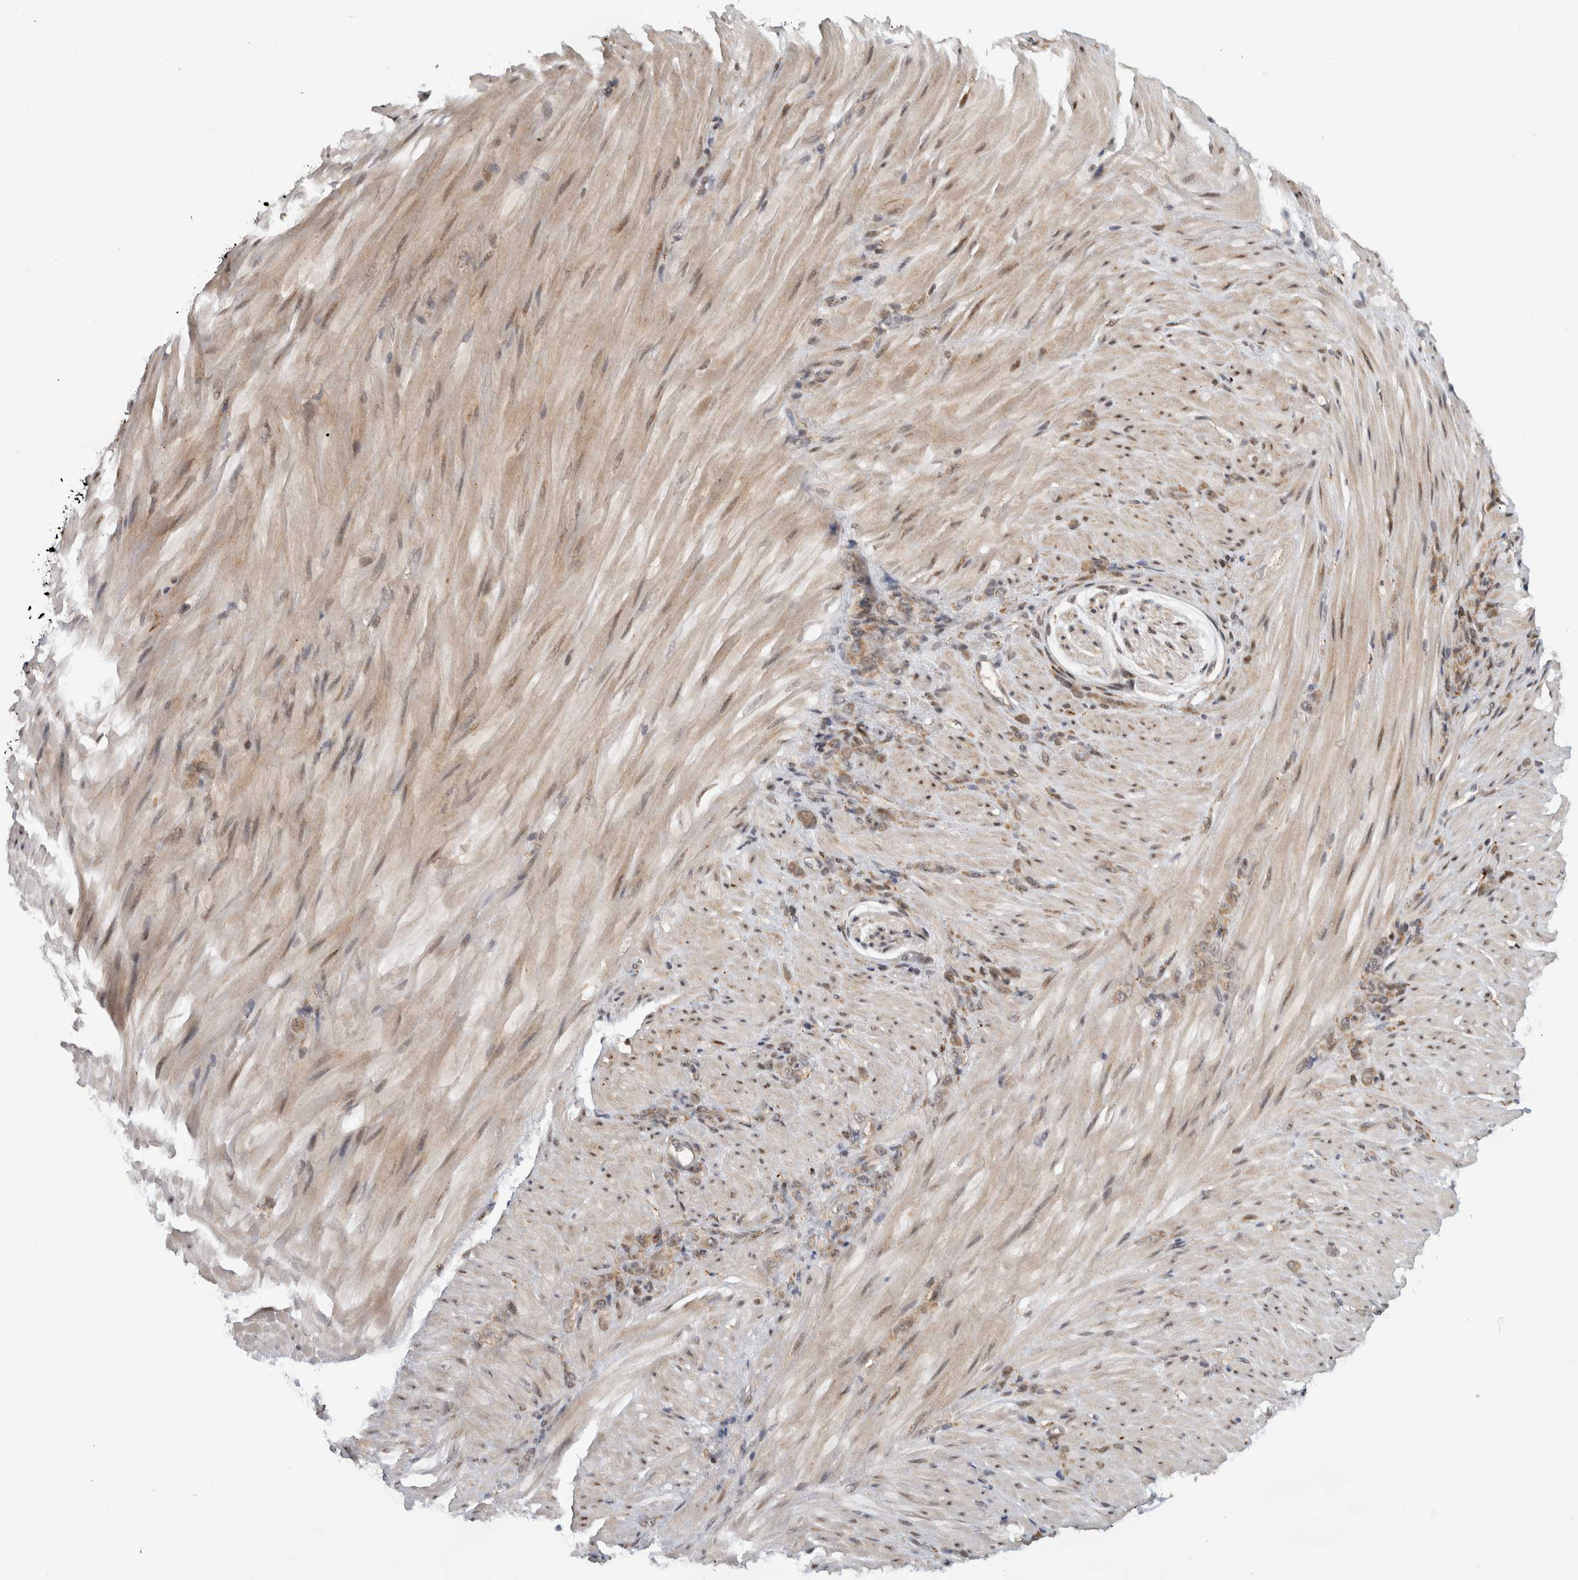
{"staining": {"intensity": "moderate", "quantity": ">75%", "location": "cytoplasmic/membranous"}, "tissue": "stomach cancer", "cell_type": "Tumor cells", "image_type": "cancer", "snomed": [{"axis": "morphology", "description": "Normal tissue, NOS"}, {"axis": "morphology", "description": "Adenocarcinoma, NOS"}, {"axis": "topography", "description": "Stomach"}], "caption": "Immunohistochemical staining of human stomach cancer (adenocarcinoma) shows medium levels of moderate cytoplasmic/membranous protein expression in about >75% of tumor cells. Using DAB (brown) and hematoxylin (blue) stains, captured at high magnification using brightfield microscopy.", "gene": "NAB2", "patient": {"sex": "male", "age": 82}}